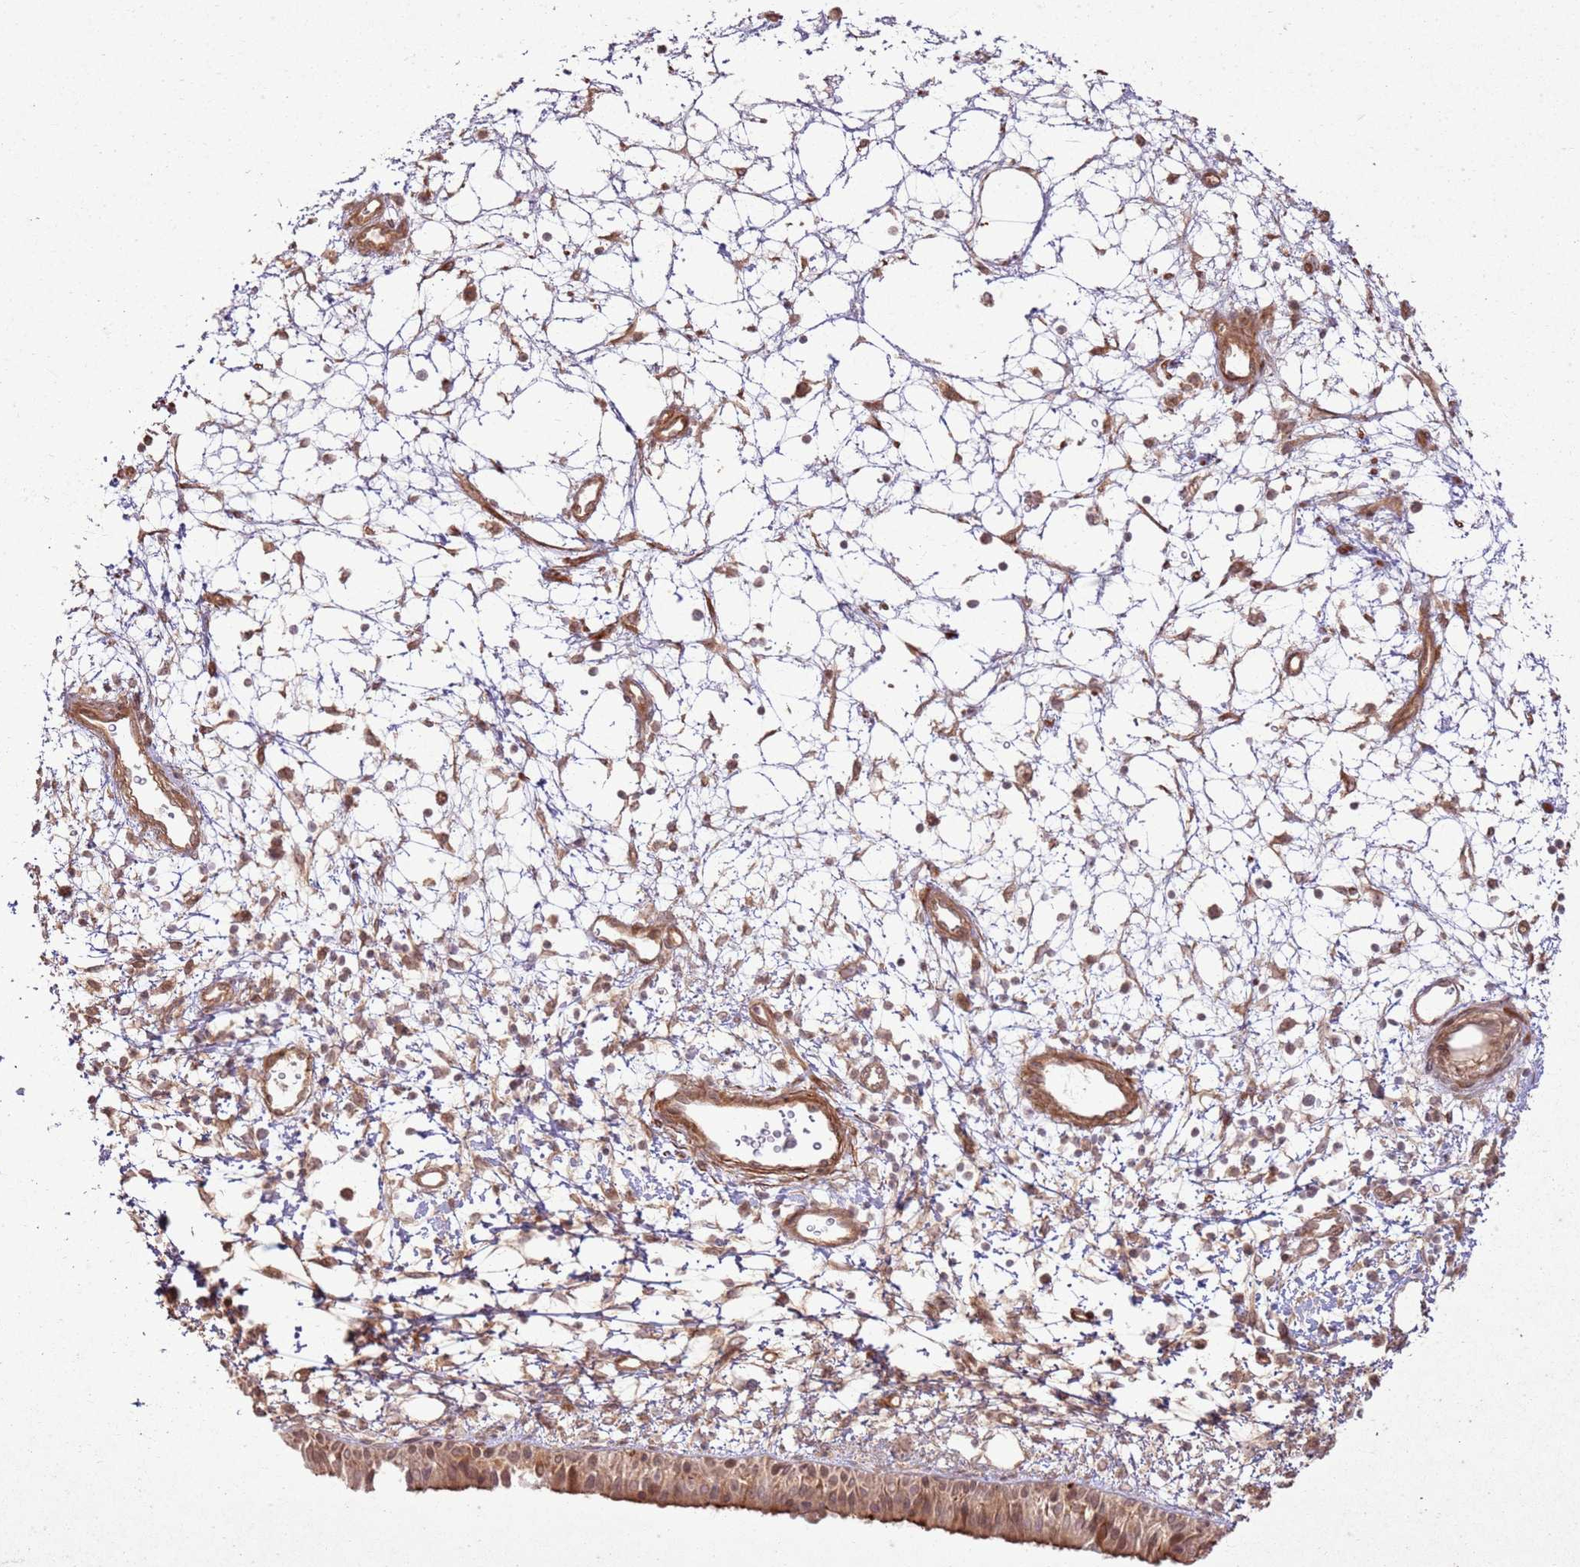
{"staining": {"intensity": "strong", "quantity": "25%-75%", "location": "cytoplasmic/membranous,nuclear"}, "tissue": "nasopharynx", "cell_type": "Respiratory epithelial cells", "image_type": "normal", "snomed": [{"axis": "morphology", "description": "Normal tissue, NOS"}, {"axis": "topography", "description": "Nasopharynx"}], "caption": "This is a micrograph of IHC staining of unremarkable nasopharynx, which shows strong positivity in the cytoplasmic/membranous,nuclear of respiratory epithelial cells.", "gene": "ZNF623", "patient": {"sex": "male", "age": 22}}